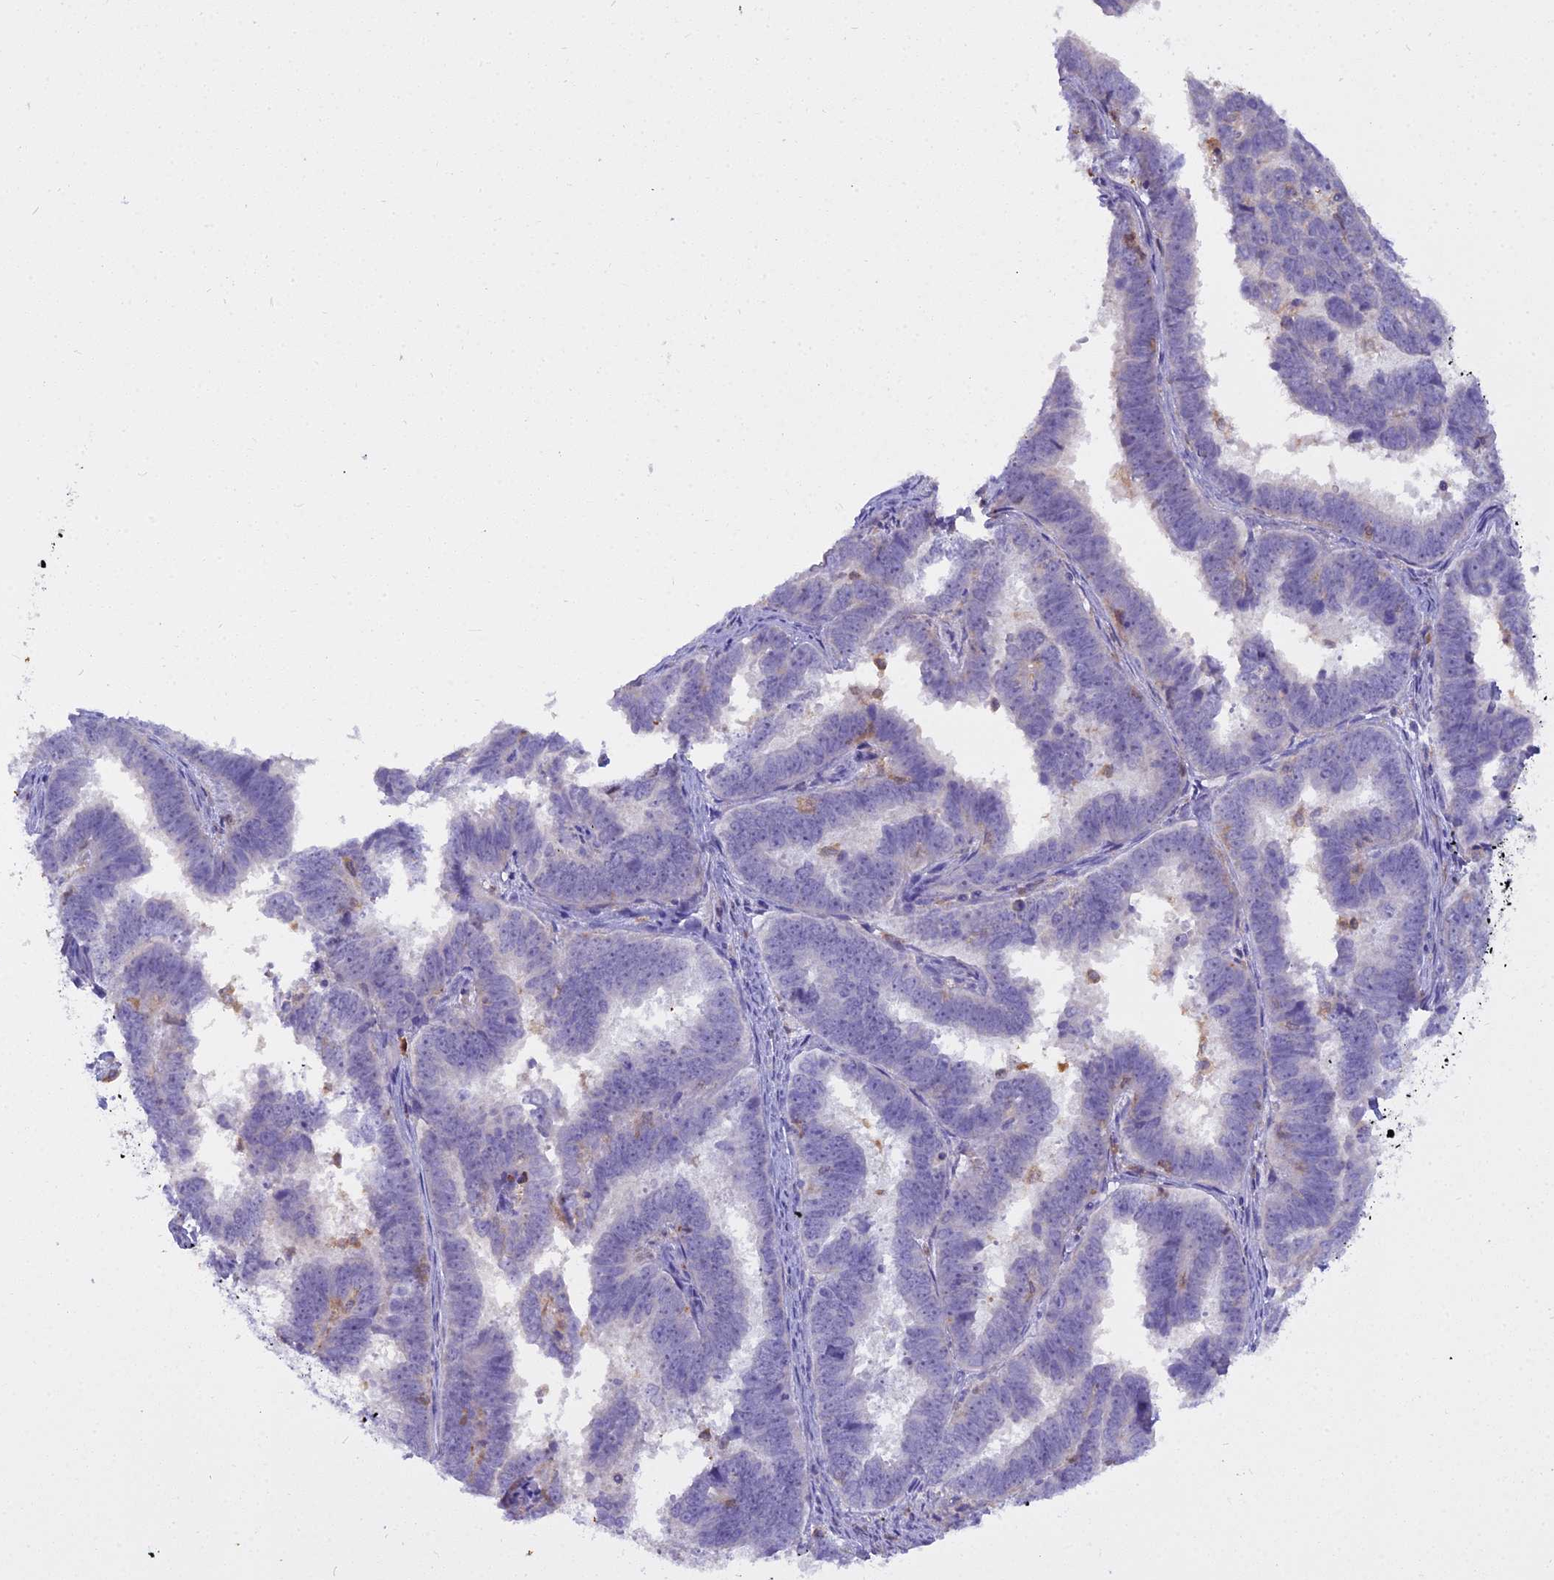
{"staining": {"intensity": "negative", "quantity": "none", "location": "none"}, "tissue": "endometrial cancer", "cell_type": "Tumor cells", "image_type": "cancer", "snomed": [{"axis": "morphology", "description": "Adenocarcinoma, NOS"}, {"axis": "topography", "description": "Endometrium"}], "caption": "There is no significant positivity in tumor cells of endometrial cancer (adenocarcinoma).", "gene": "BLNK", "patient": {"sex": "female", "age": 75}}